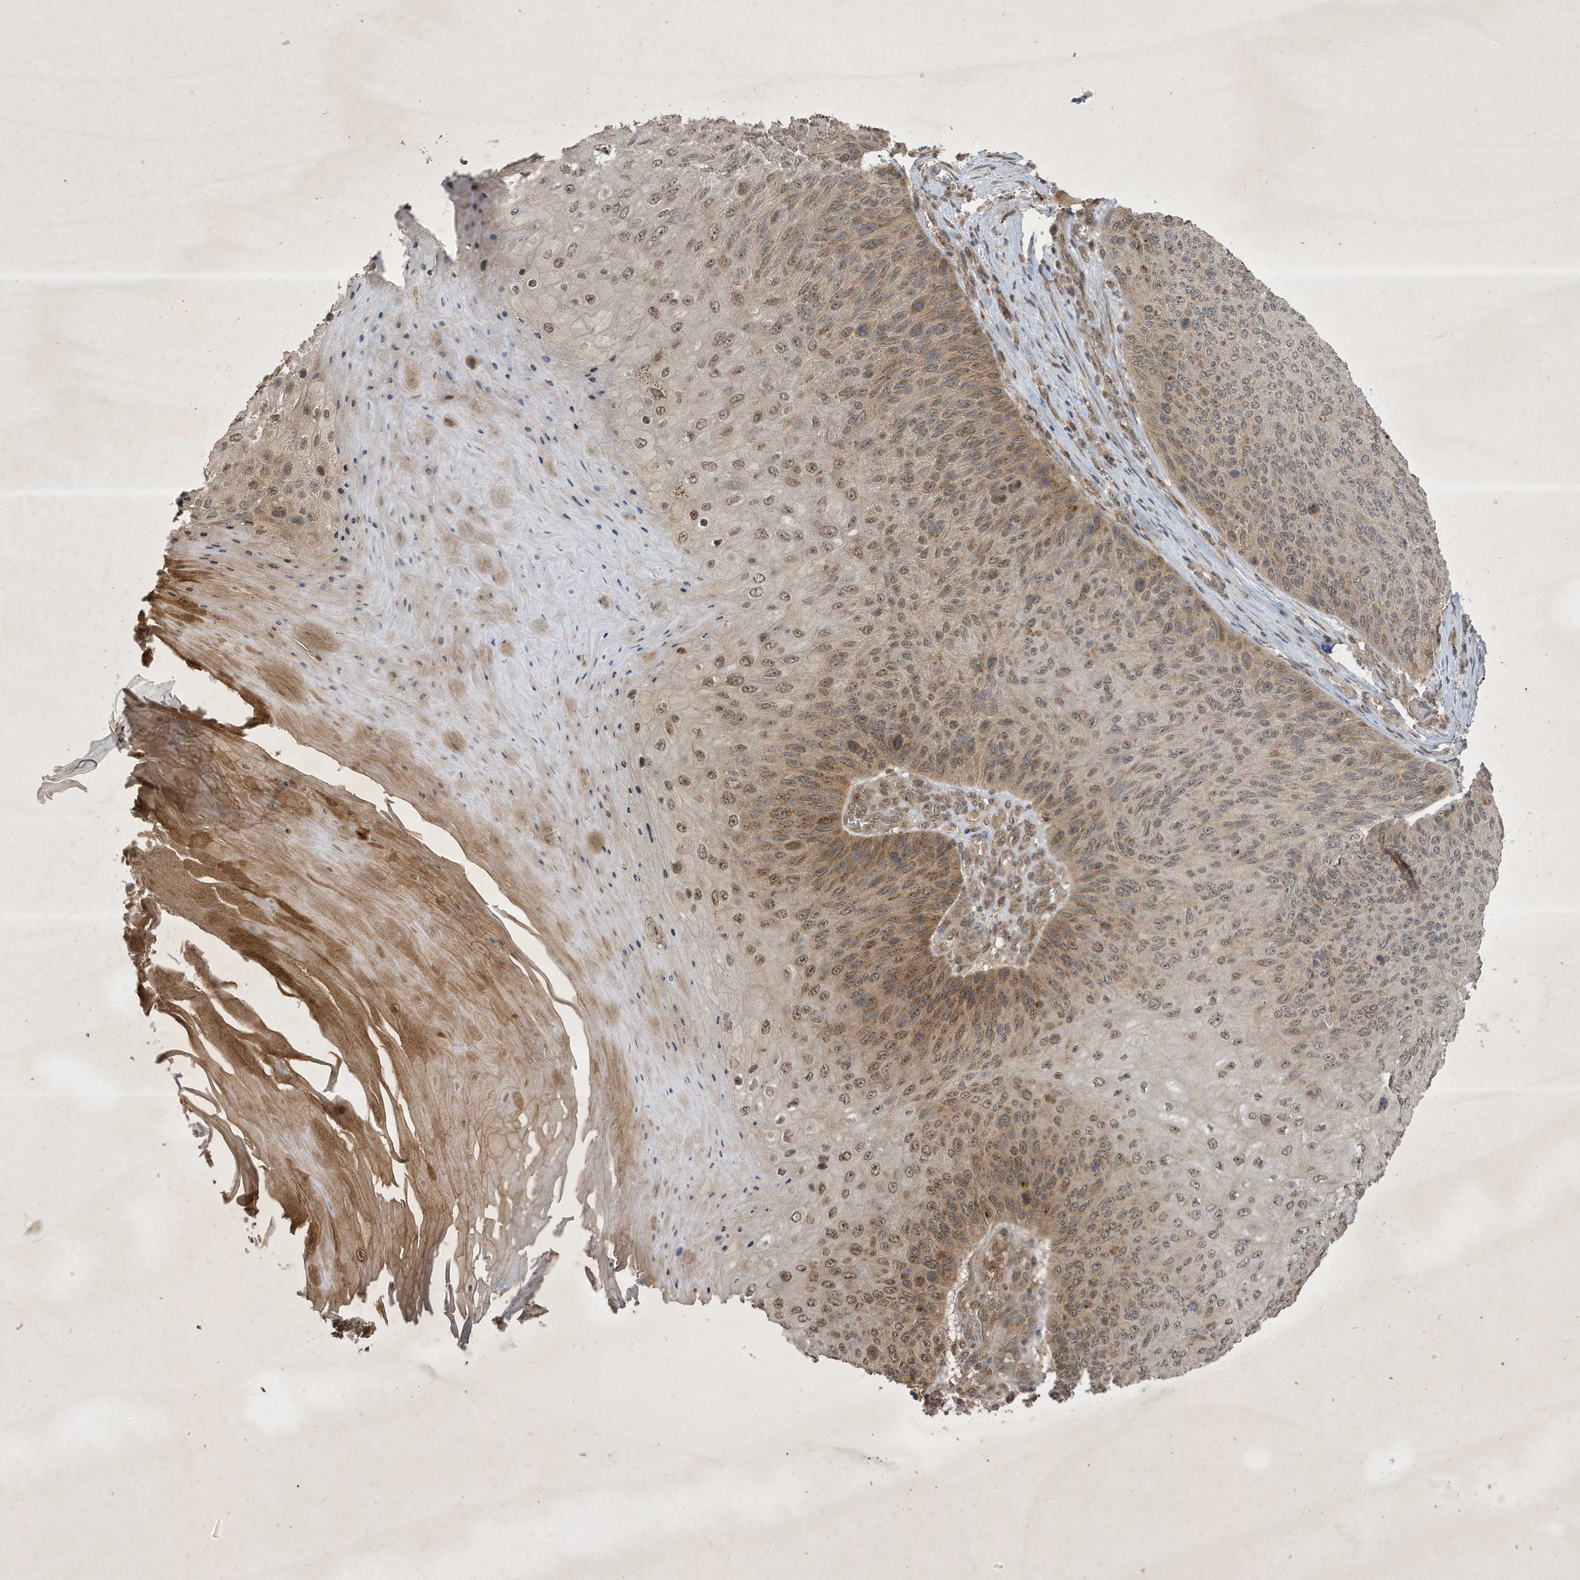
{"staining": {"intensity": "moderate", "quantity": ">75%", "location": "cytoplasmic/membranous,nuclear"}, "tissue": "skin cancer", "cell_type": "Tumor cells", "image_type": "cancer", "snomed": [{"axis": "morphology", "description": "Squamous cell carcinoma, NOS"}, {"axis": "topography", "description": "Skin"}], "caption": "Immunohistochemistry photomicrograph of skin cancer (squamous cell carcinoma) stained for a protein (brown), which shows medium levels of moderate cytoplasmic/membranous and nuclear expression in approximately >75% of tumor cells.", "gene": "STX10", "patient": {"sex": "female", "age": 88}}